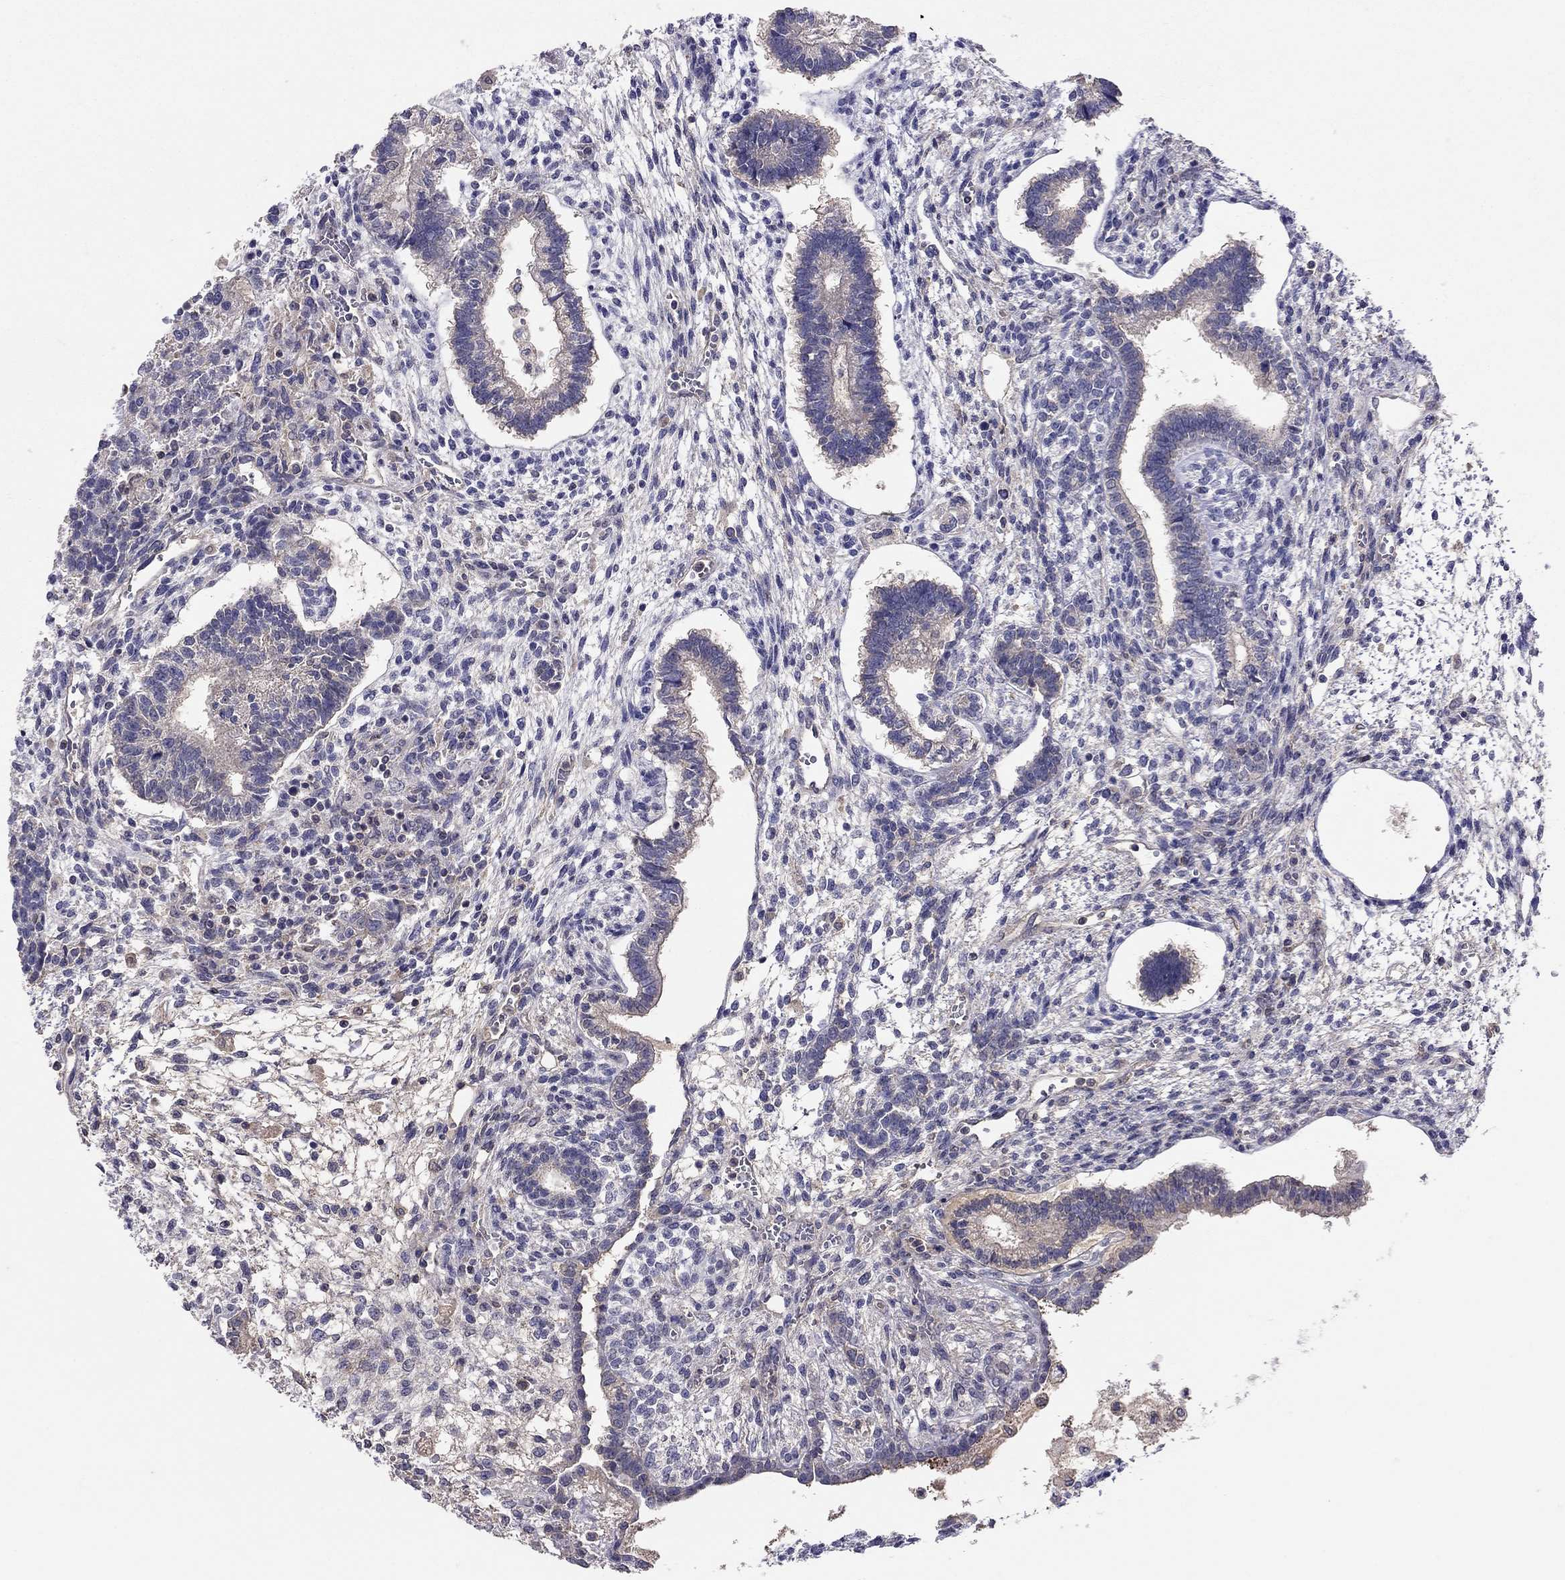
{"staining": {"intensity": "negative", "quantity": "none", "location": "none"}, "tissue": "testis cancer", "cell_type": "Tumor cells", "image_type": "cancer", "snomed": [{"axis": "morphology", "description": "Carcinoma, Embryonal, NOS"}, {"axis": "topography", "description": "Testis"}], "caption": "Tumor cells show no significant staining in testis cancer.", "gene": "RTP5", "patient": {"sex": "male", "age": 37}}